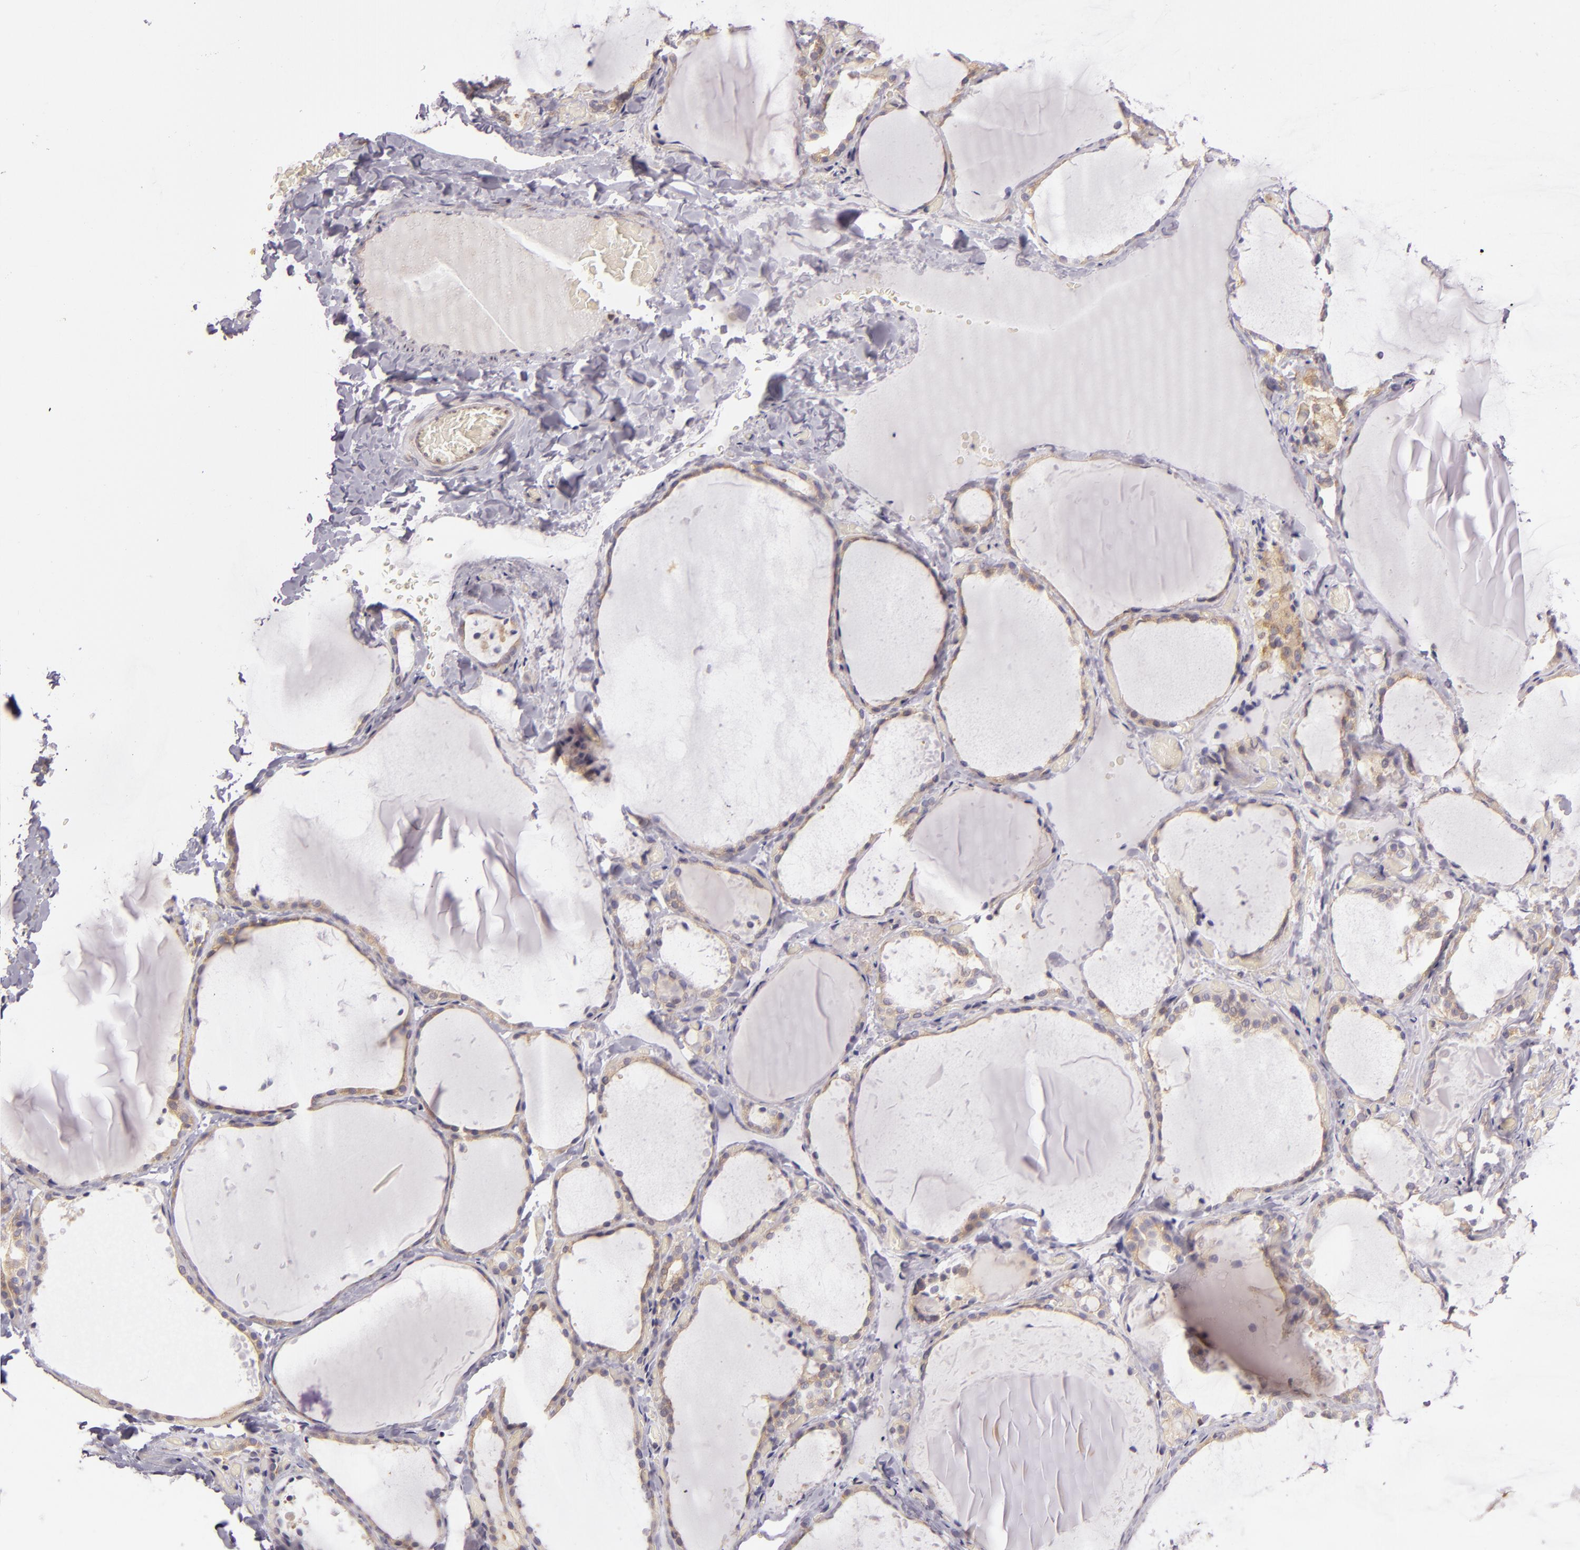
{"staining": {"intensity": "weak", "quantity": ">75%", "location": "cytoplasmic/membranous"}, "tissue": "thyroid gland", "cell_type": "Glandular cells", "image_type": "normal", "snomed": [{"axis": "morphology", "description": "Normal tissue, NOS"}, {"axis": "topography", "description": "Thyroid gland"}], "caption": "DAB immunohistochemical staining of unremarkable human thyroid gland reveals weak cytoplasmic/membranous protein expression in approximately >75% of glandular cells. The staining was performed using DAB (3,3'-diaminobenzidine), with brown indicating positive protein expression. Nuclei are stained blue with hematoxylin.", "gene": "UPF3B", "patient": {"sex": "female", "age": 22}}